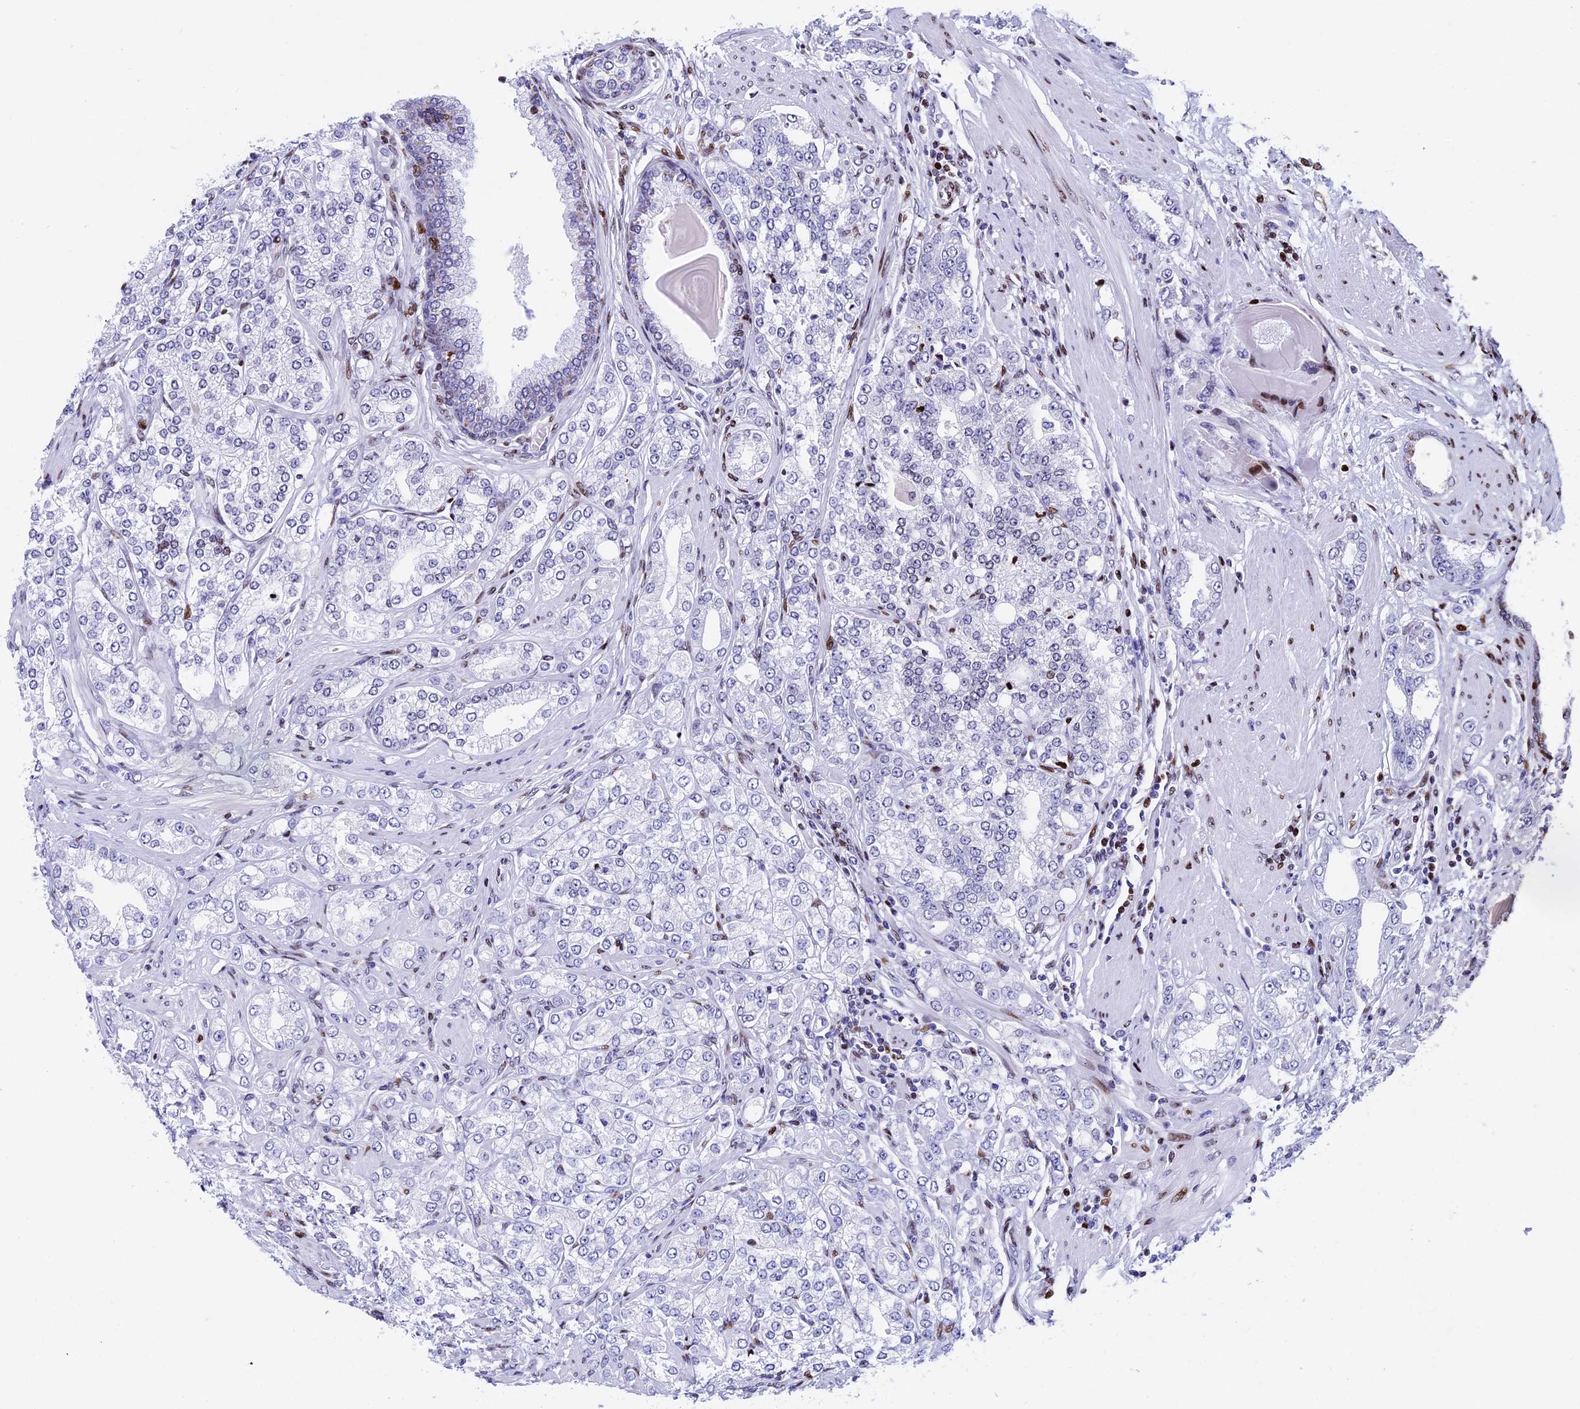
{"staining": {"intensity": "weak", "quantity": "<25%", "location": "nuclear"}, "tissue": "prostate cancer", "cell_type": "Tumor cells", "image_type": "cancer", "snomed": [{"axis": "morphology", "description": "Adenocarcinoma, High grade"}, {"axis": "topography", "description": "Prostate"}], "caption": "The image shows no staining of tumor cells in prostate adenocarcinoma (high-grade). Brightfield microscopy of immunohistochemistry (IHC) stained with DAB (3,3'-diaminobenzidine) (brown) and hematoxylin (blue), captured at high magnification.", "gene": "BTBD3", "patient": {"sex": "male", "age": 64}}